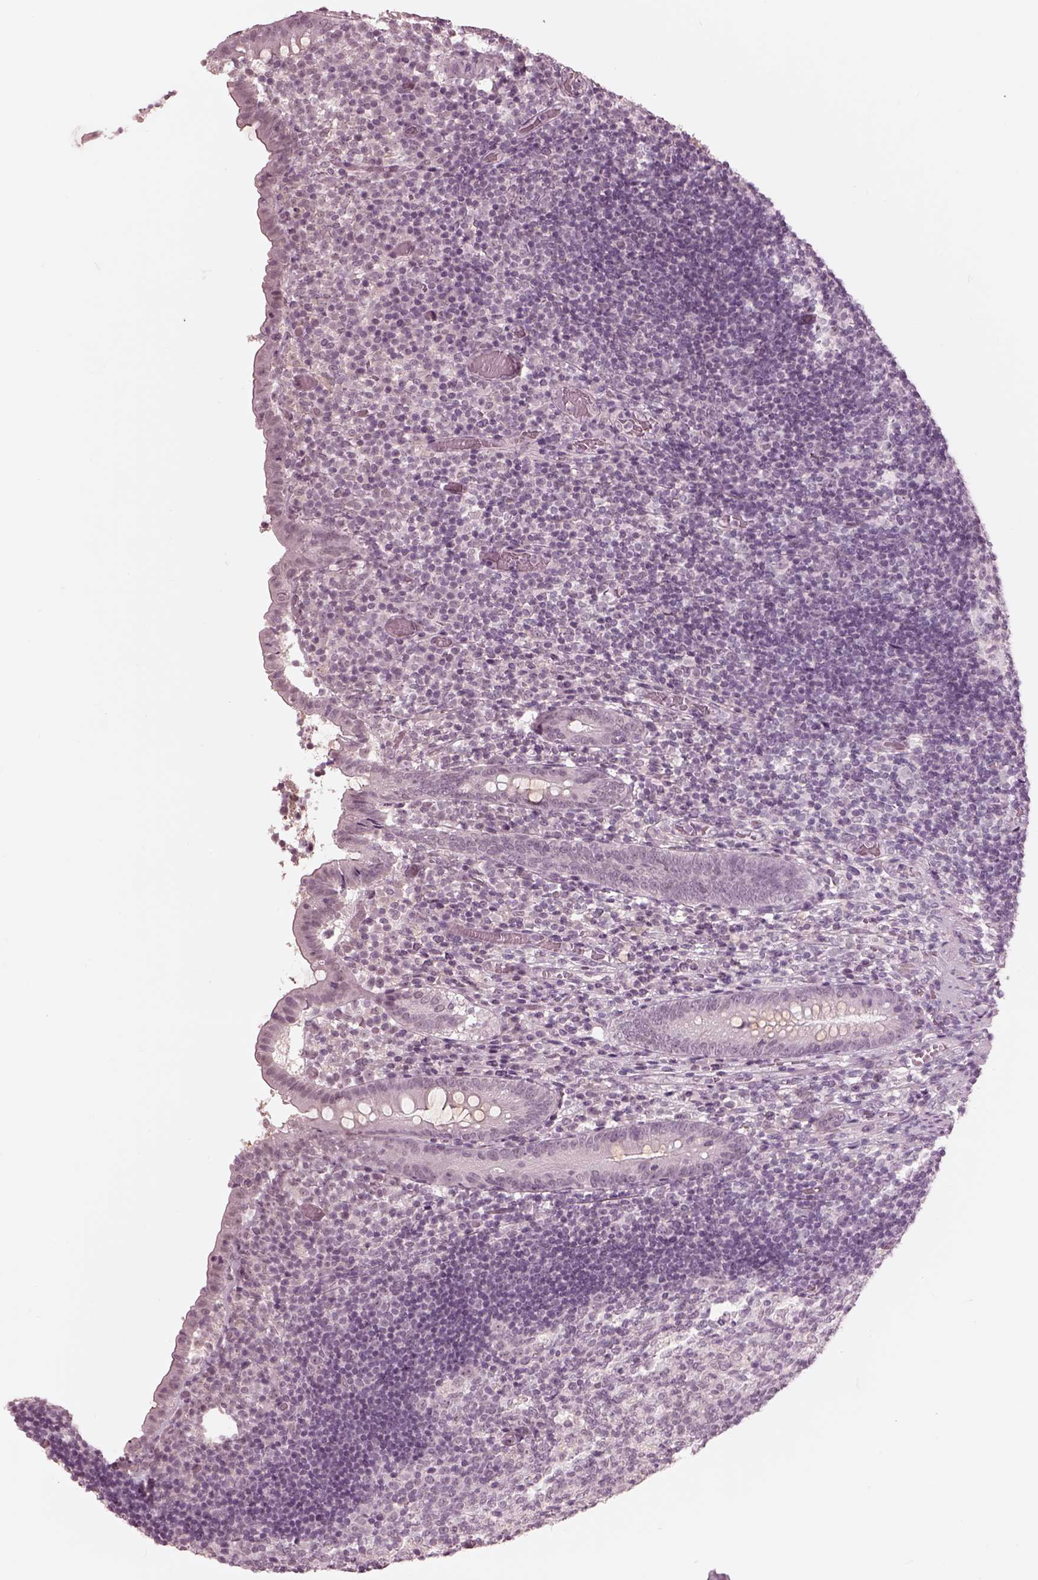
{"staining": {"intensity": "negative", "quantity": "none", "location": "none"}, "tissue": "appendix", "cell_type": "Glandular cells", "image_type": "normal", "snomed": [{"axis": "morphology", "description": "Normal tissue, NOS"}, {"axis": "topography", "description": "Appendix"}], "caption": "IHC of normal human appendix shows no positivity in glandular cells.", "gene": "GARIN4", "patient": {"sex": "female", "age": 32}}